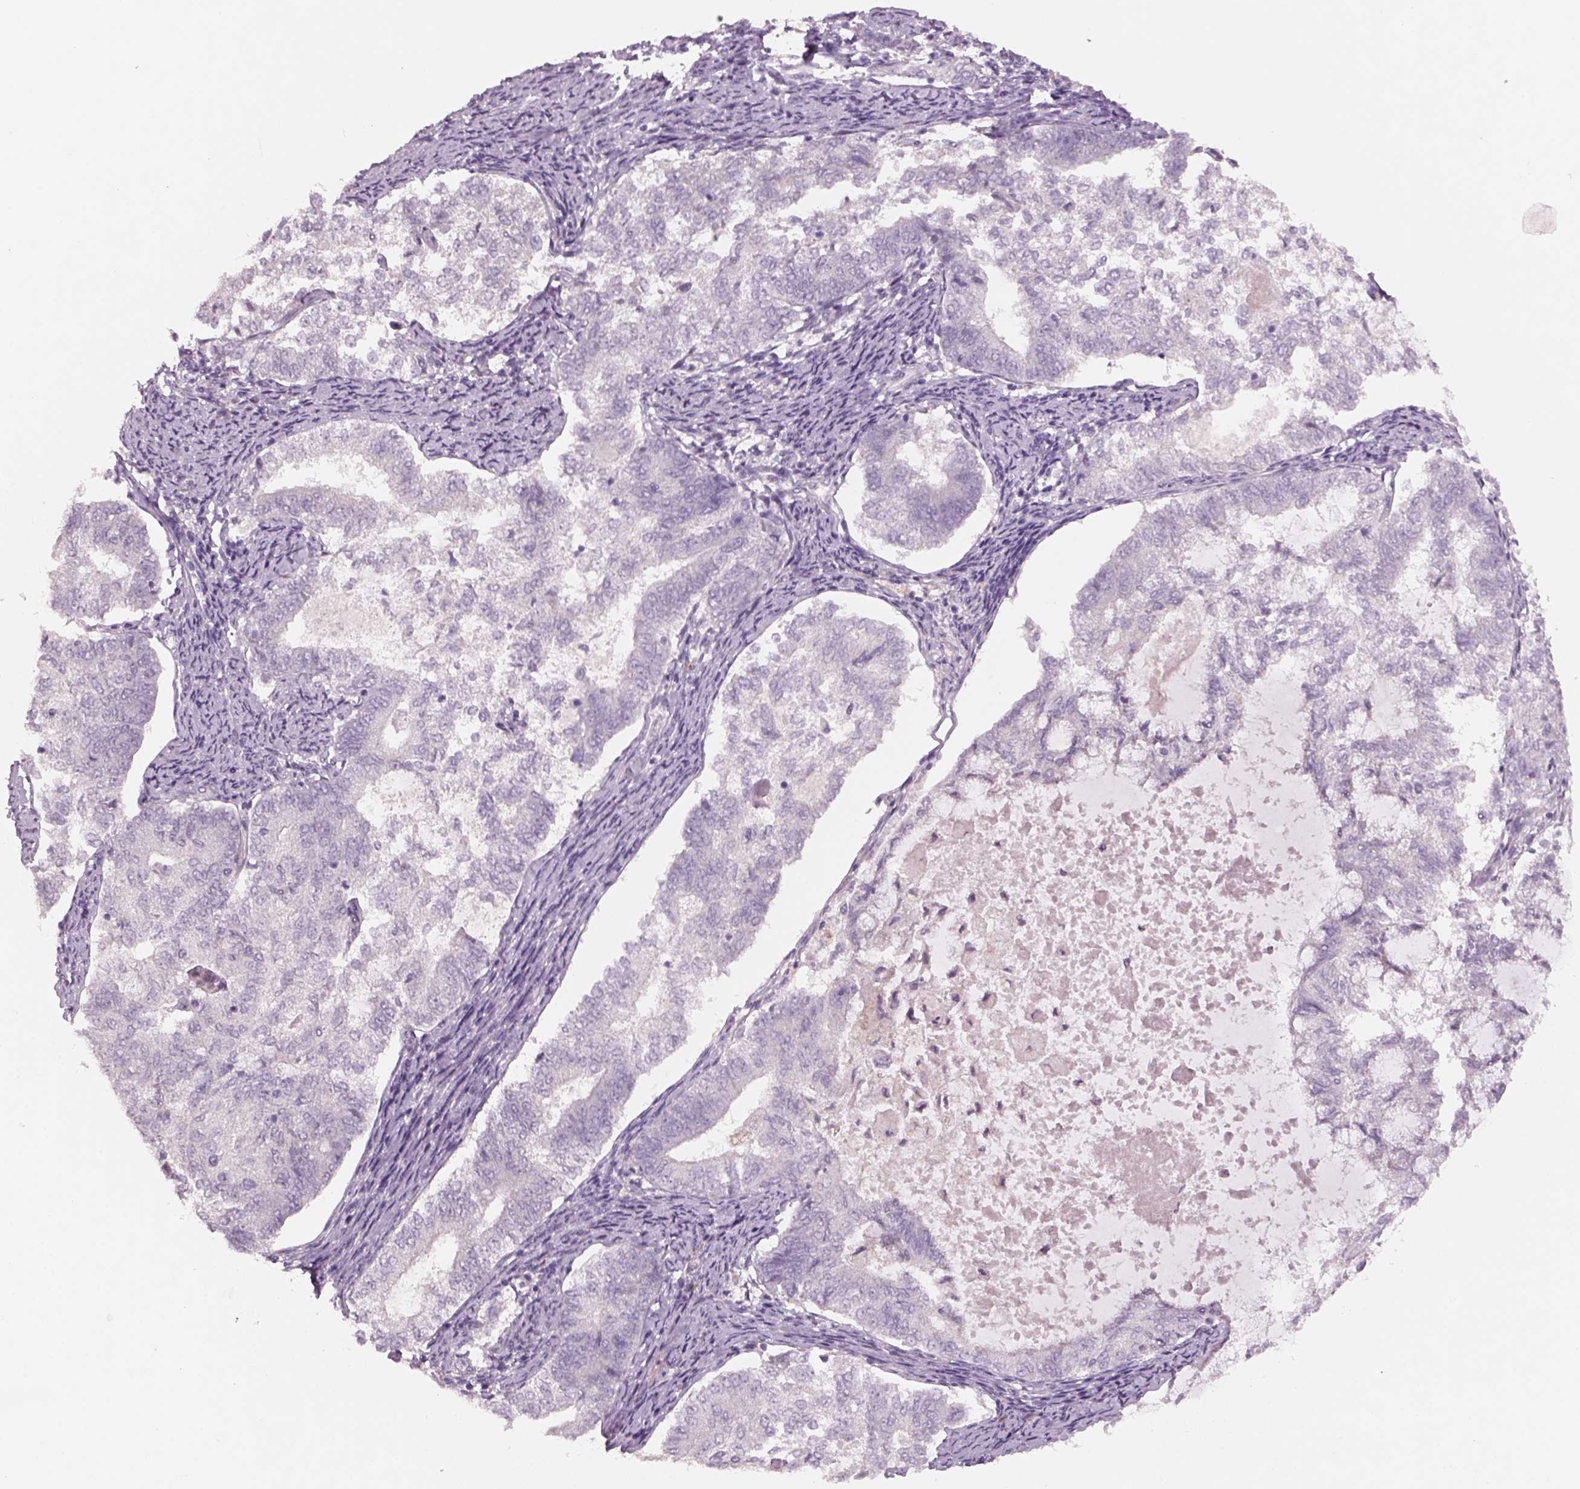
{"staining": {"intensity": "negative", "quantity": "none", "location": "none"}, "tissue": "endometrial cancer", "cell_type": "Tumor cells", "image_type": "cancer", "snomed": [{"axis": "morphology", "description": "Adenocarcinoma, NOS"}, {"axis": "topography", "description": "Endometrium"}], "caption": "IHC micrograph of human endometrial adenocarcinoma stained for a protein (brown), which exhibits no positivity in tumor cells. The staining was performed using DAB (3,3'-diaminobenzidine) to visualize the protein expression in brown, while the nuclei were stained in blue with hematoxylin (Magnification: 20x).", "gene": "PENK", "patient": {"sex": "female", "age": 65}}